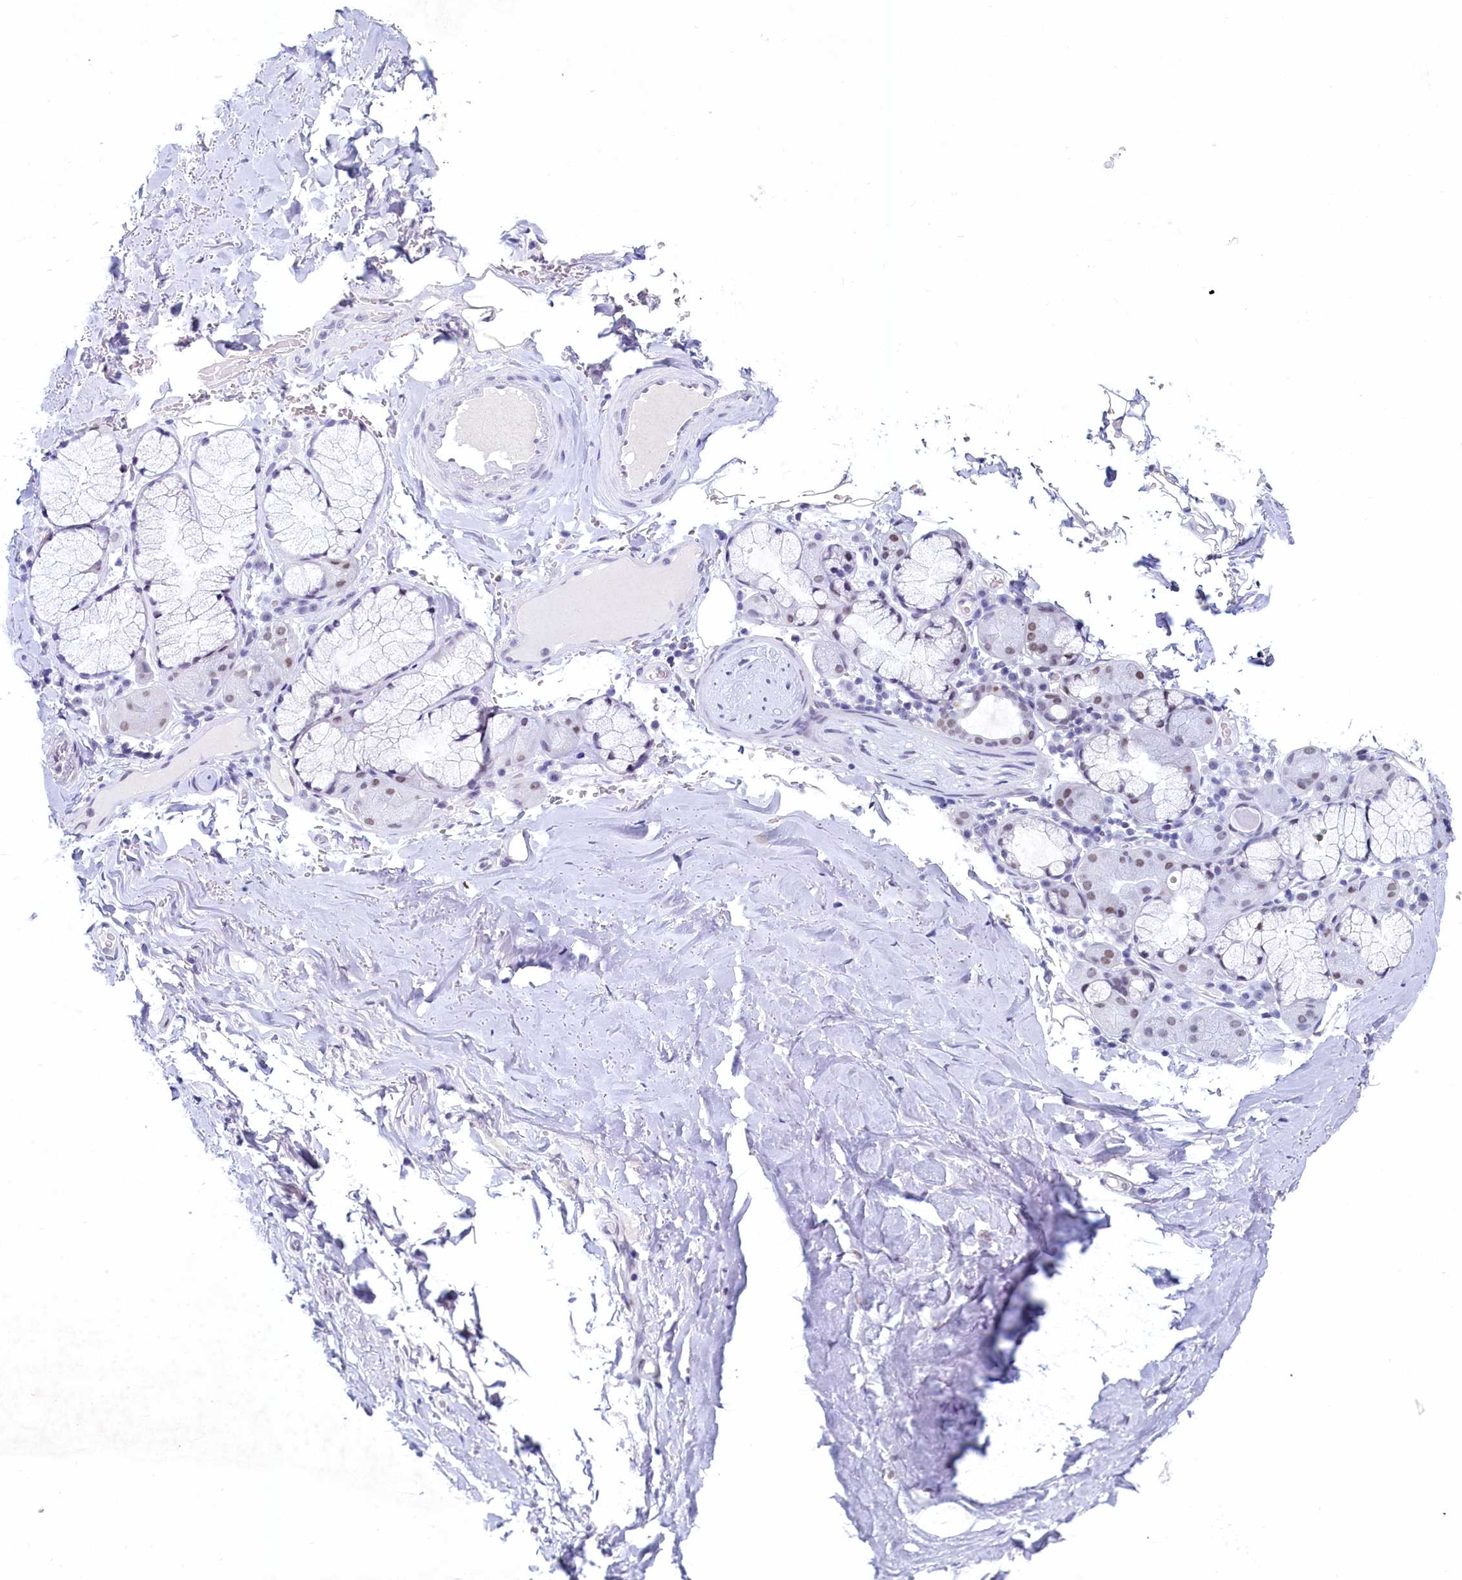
{"staining": {"intensity": "negative", "quantity": "none", "location": "none"}, "tissue": "adipose tissue", "cell_type": "Adipocytes", "image_type": "normal", "snomed": [{"axis": "morphology", "description": "Normal tissue, NOS"}, {"axis": "topography", "description": "Lymph node"}, {"axis": "topography", "description": "Bronchus"}], "caption": "IHC micrograph of benign adipose tissue stained for a protein (brown), which demonstrates no staining in adipocytes.", "gene": "SUGP2", "patient": {"sex": "male", "age": 63}}